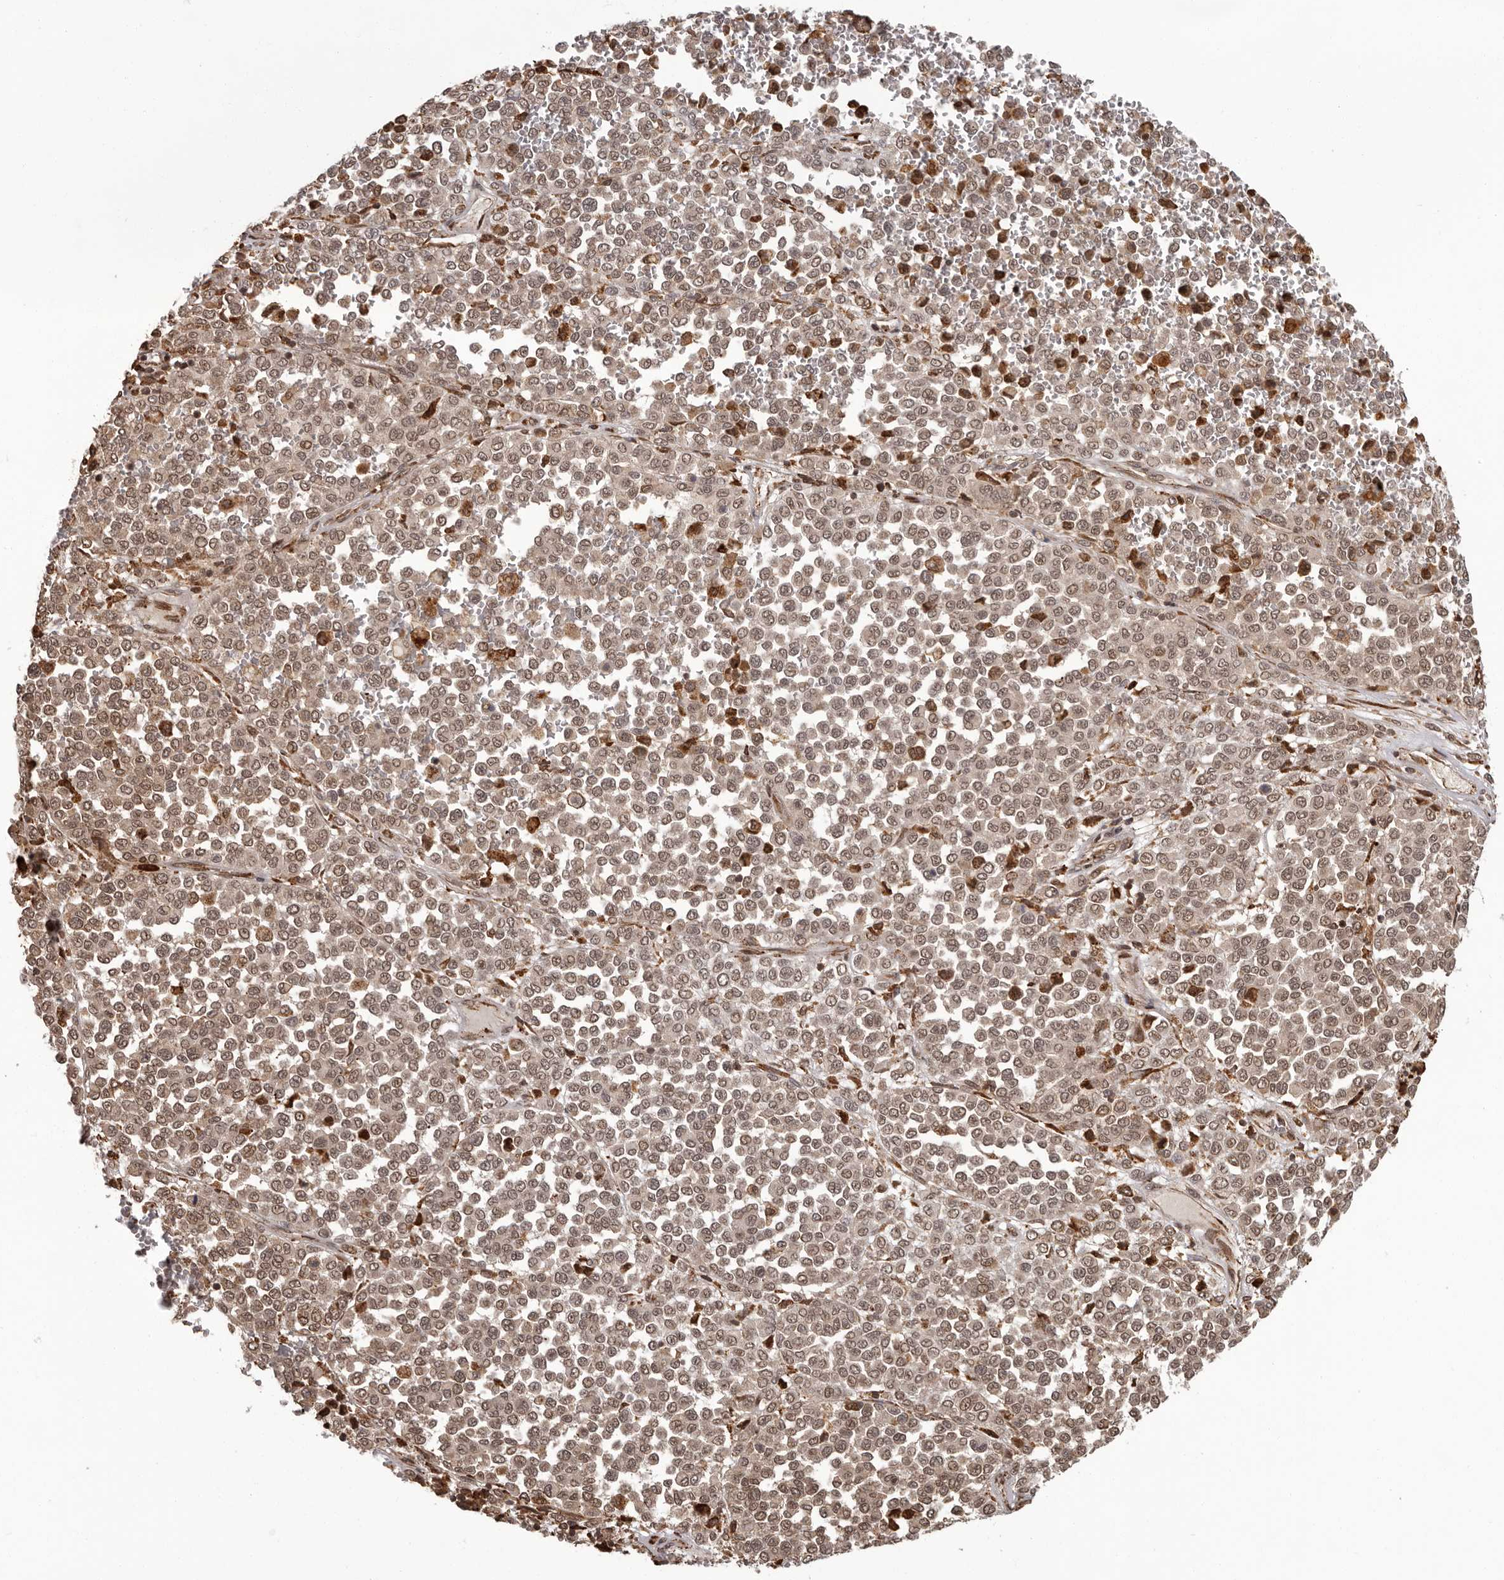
{"staining": {"intensity": "moderate", "quantity": ">75%", "location": "nuclear"}, "tissue": "melanoma", "cell_type": "Tumor cells", "image_type": "cancer", "snomed": [{"axis": "morphology", "description": "Malignant melanoma, Metastatic site"}, {"axis": "topography", "description": "Pancreas"}], "caption": "IHC (DAB) staining of human malignant melanoma (metastatic site) displays moderate nuclear protein positivity in about >75% of tumor cells.", "gene": "IL32", "patient": {"sex": "female", "age": 30}}